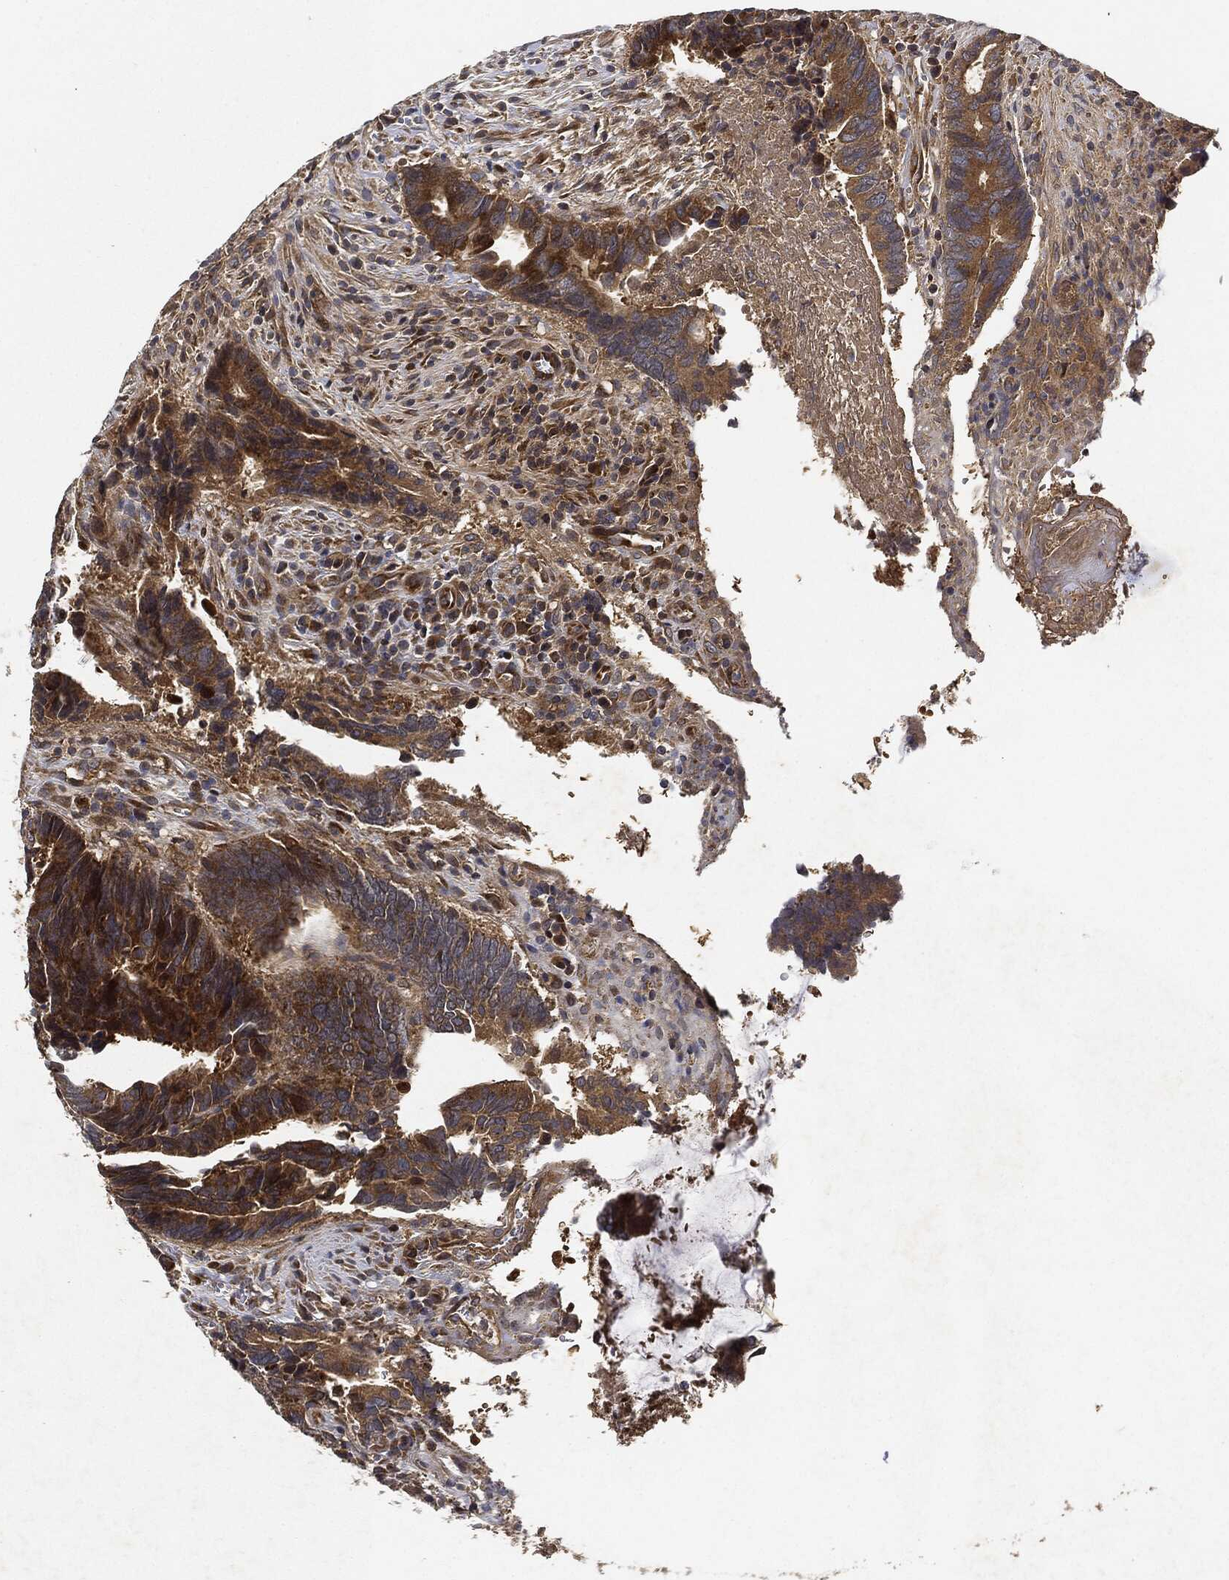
{"staining": {"intensity": "weak", "quantity": ">75%", "location": "cytoplasmic/membranous"}, "tissue": "colorectal cancer", "cell_type": "Tumor cells", "image_type": "cancer", "snomed": [{"axis": "morphology", "description": "Adenocarcinoma, NOS"}, {"axis": "topography", "description": "Colon"}], "caption": "Immunohistochemical staining of human colorectal cancer displays low levels of weak cytoplasmic/membranous staining in approximately >75% of tumor cells.", "gene": "MLST8", "patient": {"sex": "male", "age": 75}}